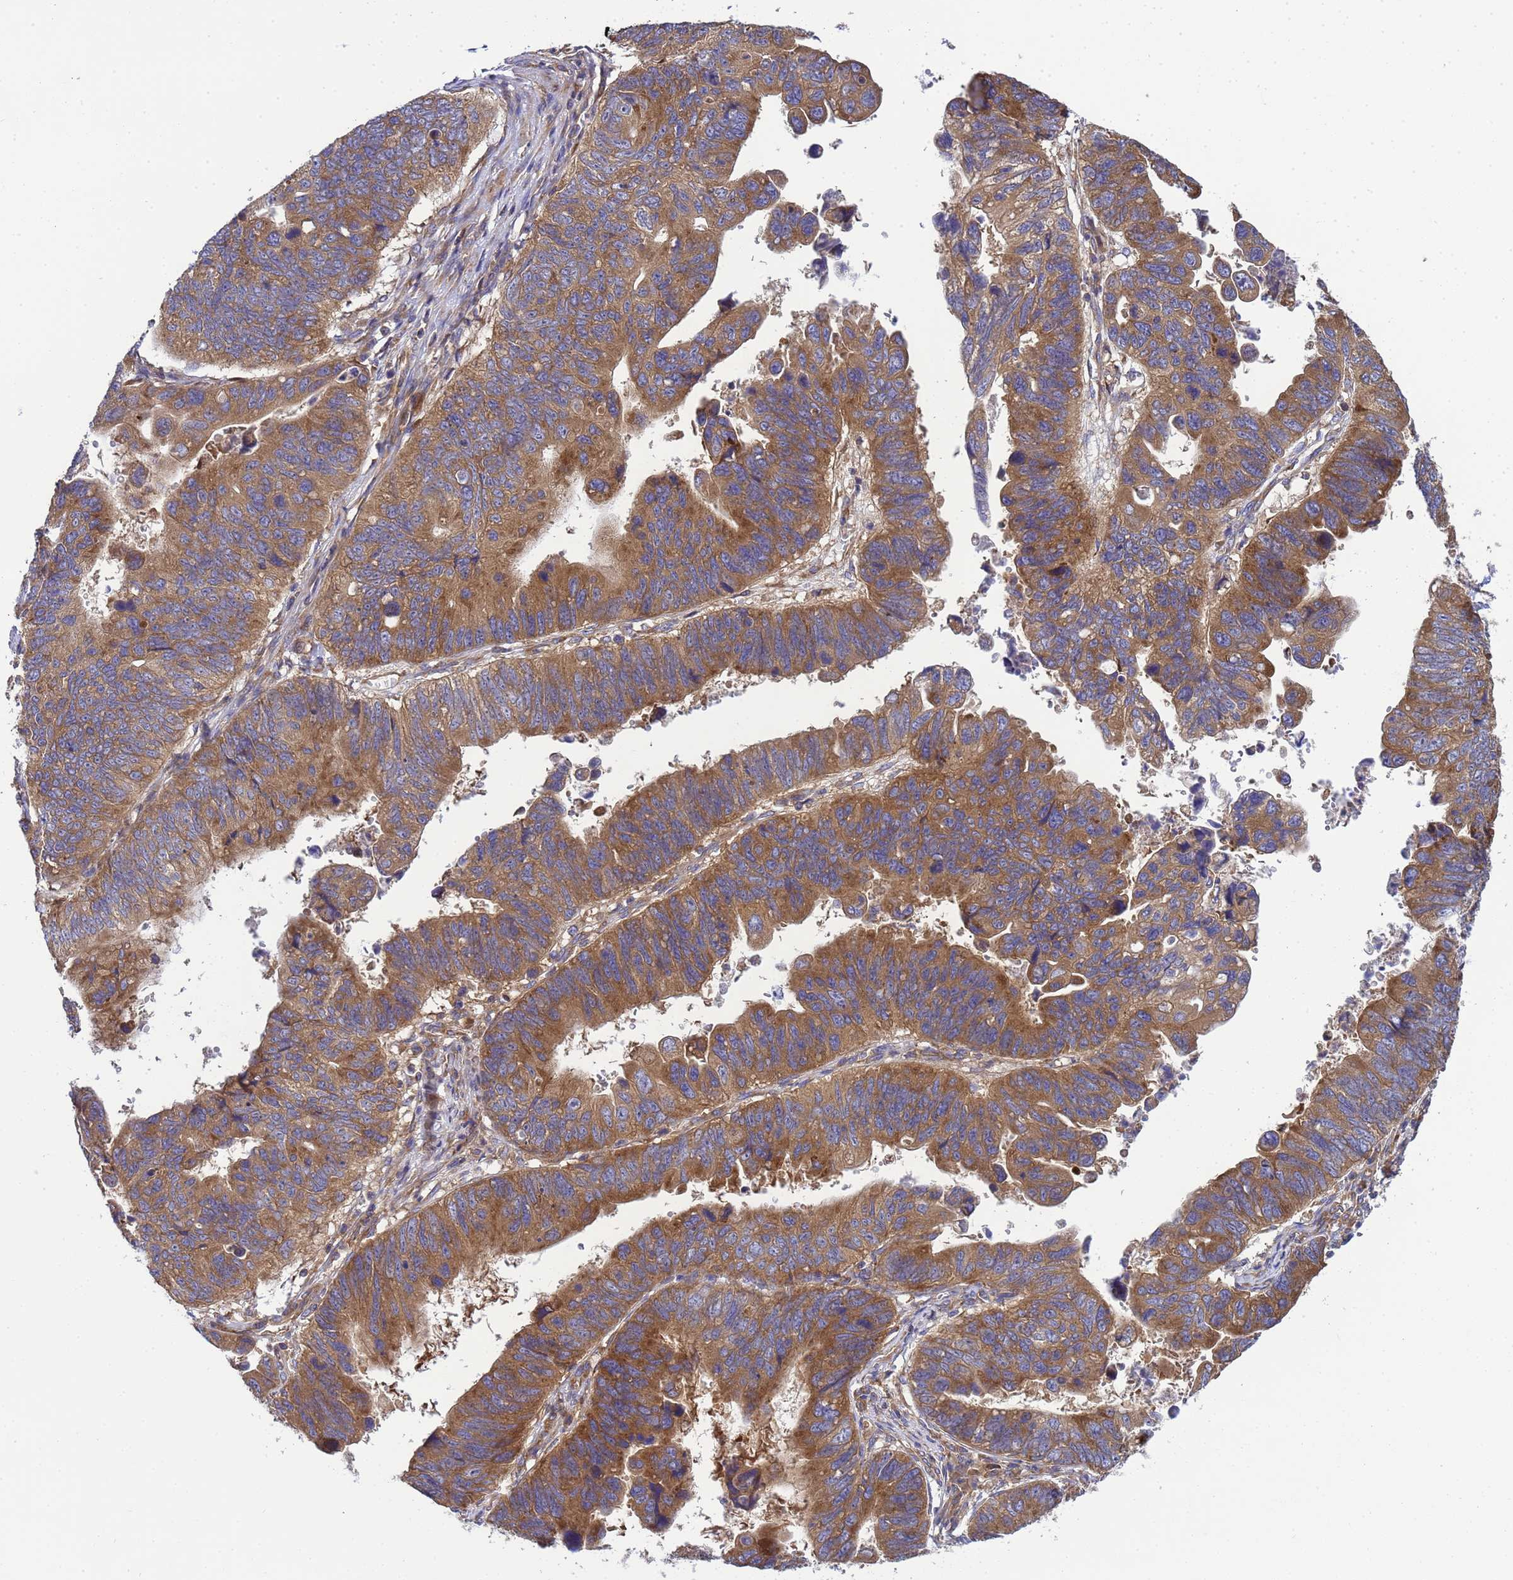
{"staining": {"intensity": "moderate", "quantity": ">75%", "location": "cytoplasmic/membranous"}, "tissue": "stomach cancer", "cell_type": "Tumor cells", "image_type": "cancer", "snomed": [{"axis": "morphology", "description": "Adenocarcinoma, NOS"}, {"axis": "topography", "description": "Stomach"}], "caption": "Stomach adenocarcinoma stained with DAB immunohistochemistry exhibits medium levels of moderate cytoplasmic/membranous staining in about >75% of tumor cells. Using DAB (brown) and hematoxylin (blue) stains, captured at high magnification using brightfield microscopy.", "gene": "BECN1", "patient": {"sex": "male", "age": 59}}